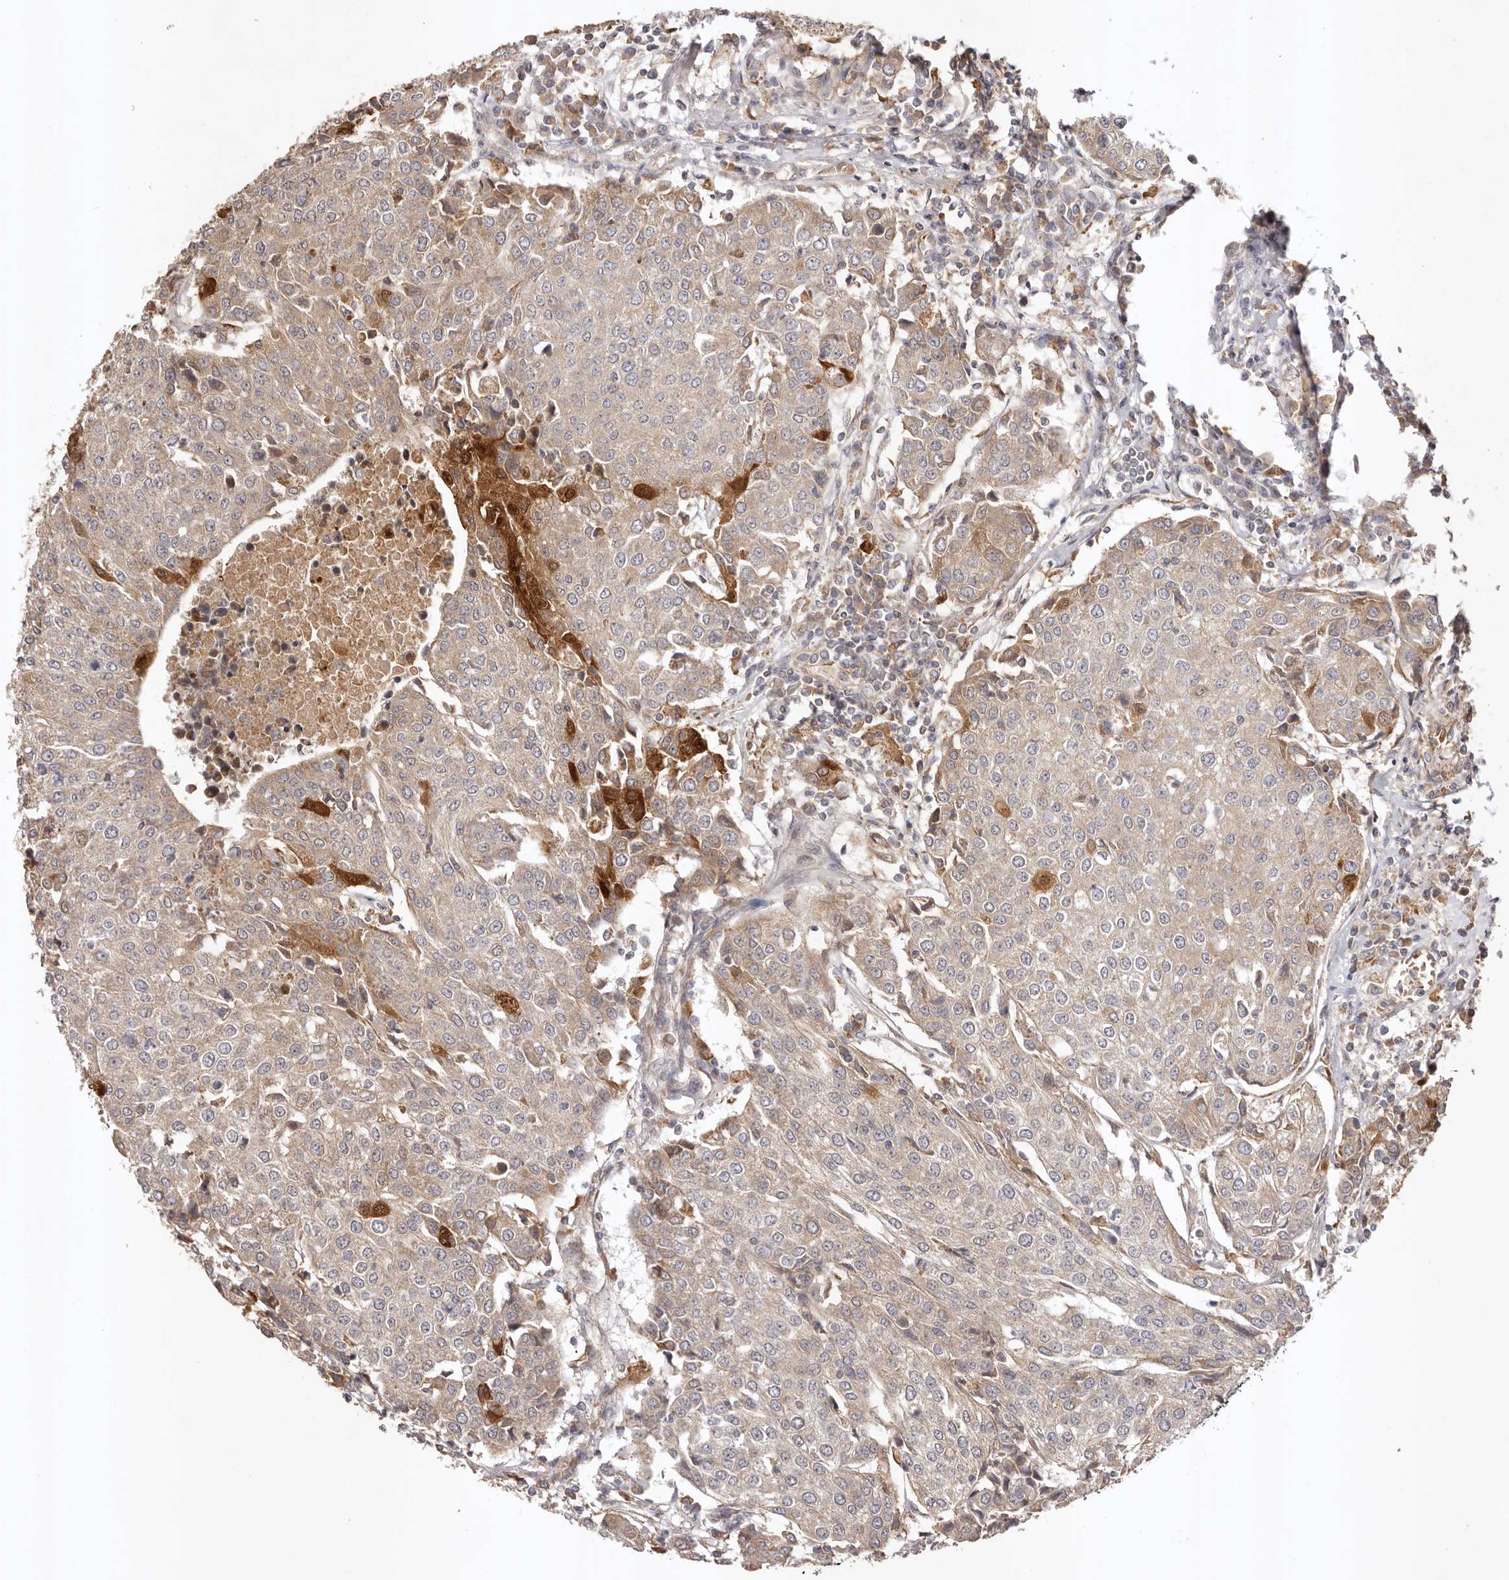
{"staining": {"intensity": "strong", "quantity": "<25%", "location": "cytoplasmic/membranous,nuclear"}, "tissue": "urothelial cancer", "cell_type": "Tumor cells", "image_type": "cancer", "snomed": [{"axis": "morphology", "description": "Urothelial carcinoma, High grade"}, {"axis": "topography", "description": "Urinary bladder"}], "caption": "High-grade urothelial carcinoma was stained to show a protein in brown. There is medium levels of strong cytoplasmic/membranous and nuclear positivity in about <25% of tumor cells.", "gene": "UBR2", "patient": {"sex": "female", "age": 85}}